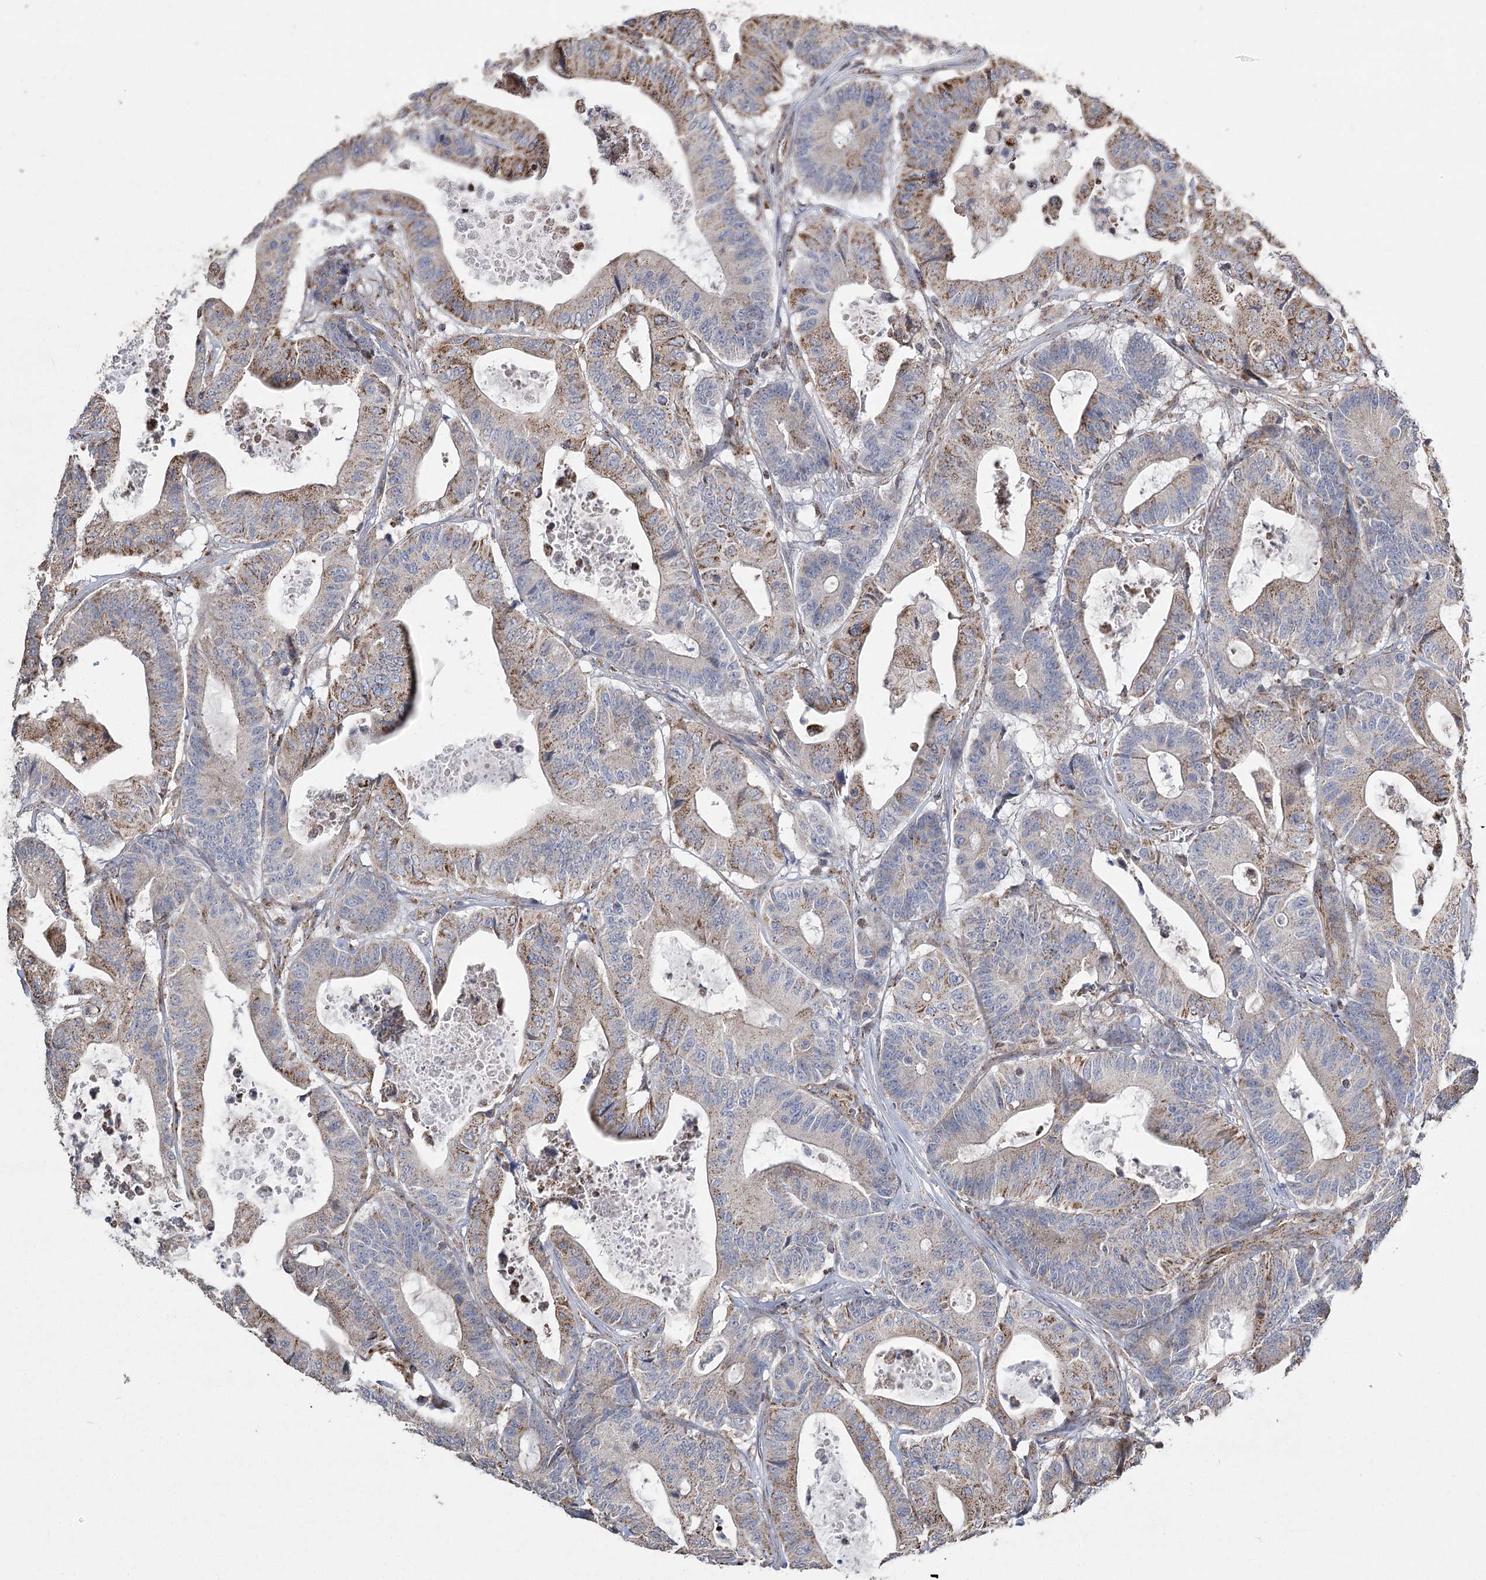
{"staining": {"intensity": "strong", "quantity": "<25%", "location": "cytoplasmic/membranous"}, "tissue": "colorectal cancer", "cell_type": "Tumor cells", "image_type": "cancer", "snomed": [{"axis": "morphology", "description": "Adenocarcinoma, NOS"}, {"axis": "topography", "description": "Colon"}], "caption": "DAB (3,3'-diaminobenzidine) immunohistochemical staining of colorectal cancer (adenocarcinoma) shows strong cytoplasmic/membranous protein staining in approximately <25% of tumor cells.", "gene": "RANBP3L", "patient": {"sex": "female", "age": 84}}